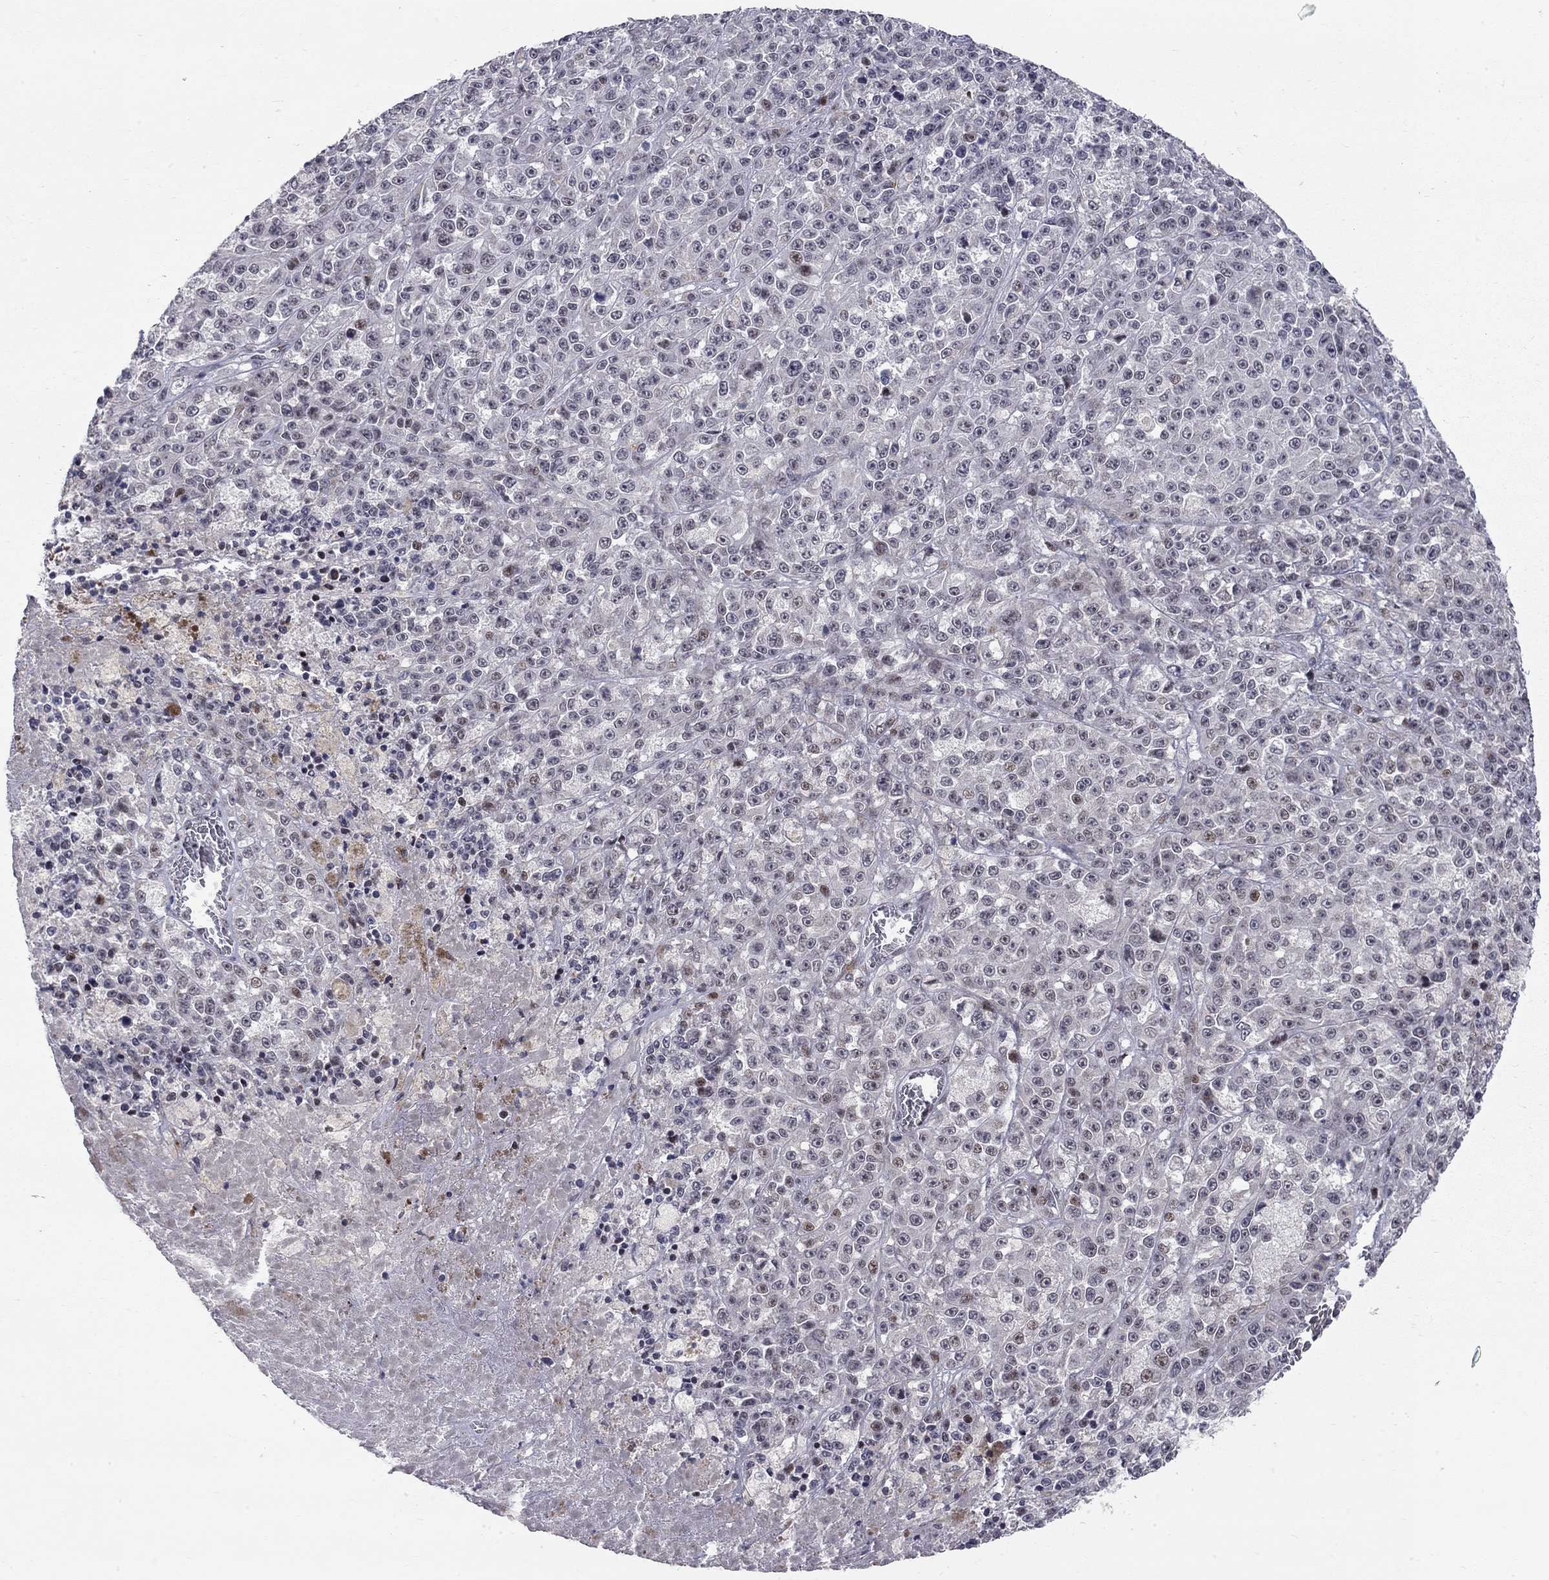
{"staining": {"intensity": "negative", "quantity": "none", "location": "none"}, "tissue": "melanoma", "cell_type": "Tumor cells", "image_type": "cancer", "snomed": [{"axis": "morphology", "description": "Malignant melanoma, NOS"}, {"axis": "topography", "description": "Skin"}], "caption": "Tumor cells show no significant expression in malignant melanoma. Nuclei are stained in blue.", "gene": "HDAC3", "patient": {"sex": "female", "age": 58}}